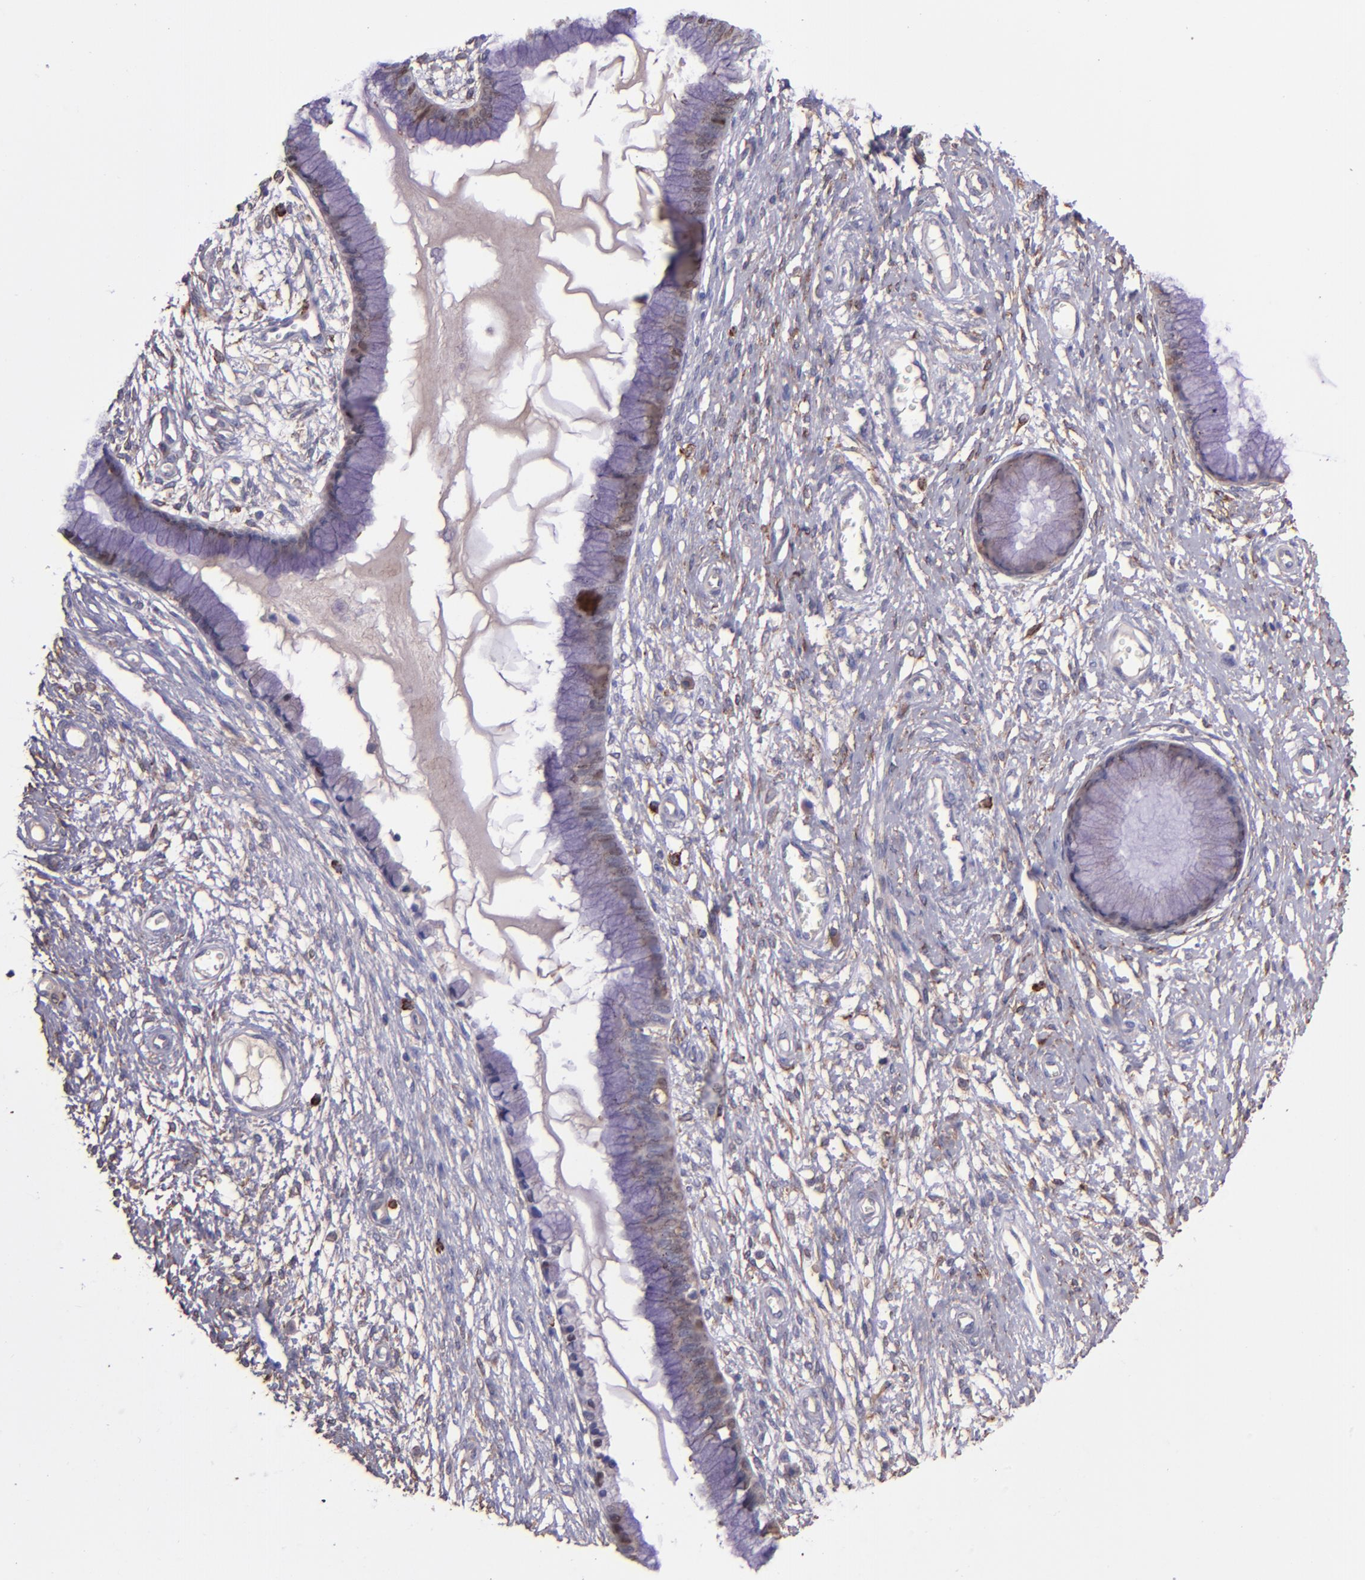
{"staining": {"intensity": "weak", "quantity": "<25%", "location": "cytoplasmic/membranous,nuclear"}, "tissue": "cervix", "cell_type": "Glandular cells", "image_type": "normal", "snomed": [{"axis": "morphology", "description": "Normal tissue, NOS"}, {"axis": "topography", "description": "Cervix"}], "caption": "Photomicrograph shows no protein staining in glandular cells of benign cervix.", "gene": "WASH6P", "patient": {"sex": "female", "age": 55}}